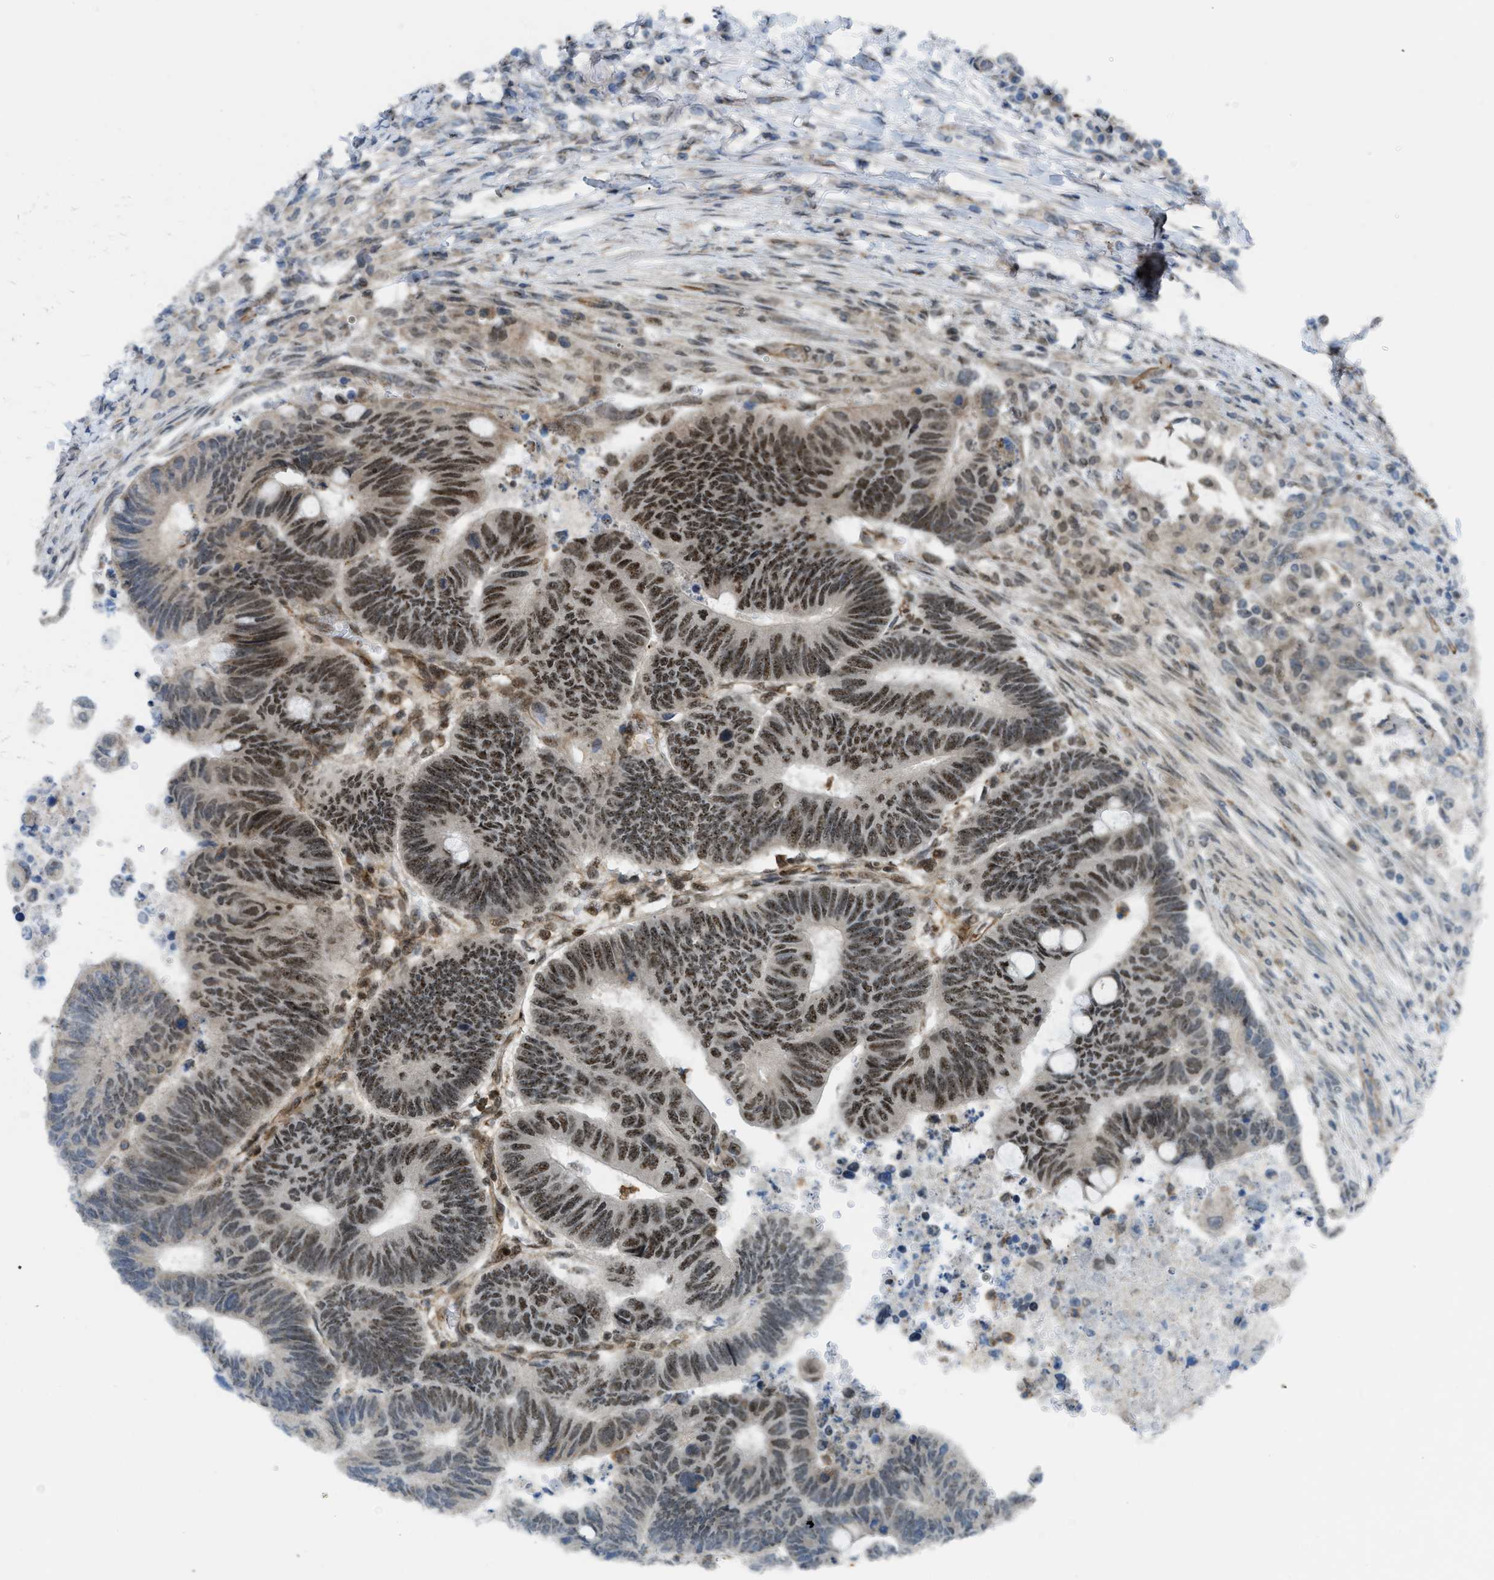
{"staining": {"intensity": "moderate", "quantity": ">75%", "location": "nuclear"}, "tissue": "colorectal cancer", "cell_type": "Tumor cells", "image_type": "cancer", "snomed": [{"axis": "morphology", "description": "Normal tissue, NOS"}, {"axis": "morphology", "description": "Adenocarcinoma, NOS"}, {"axis": "topography", "description": "Rectum"}, {"axis": "topography", "description": "Peripheral nerve tissue"}], "caption": "This is an image of immunohistochemistry (IHC) staining of colorectal cancer (adenocarcinoma), which shows moderate expression in the nuclear of tumor cells.", "gene": "E2F1", "patient": {"sex": "male", "age": 92}}